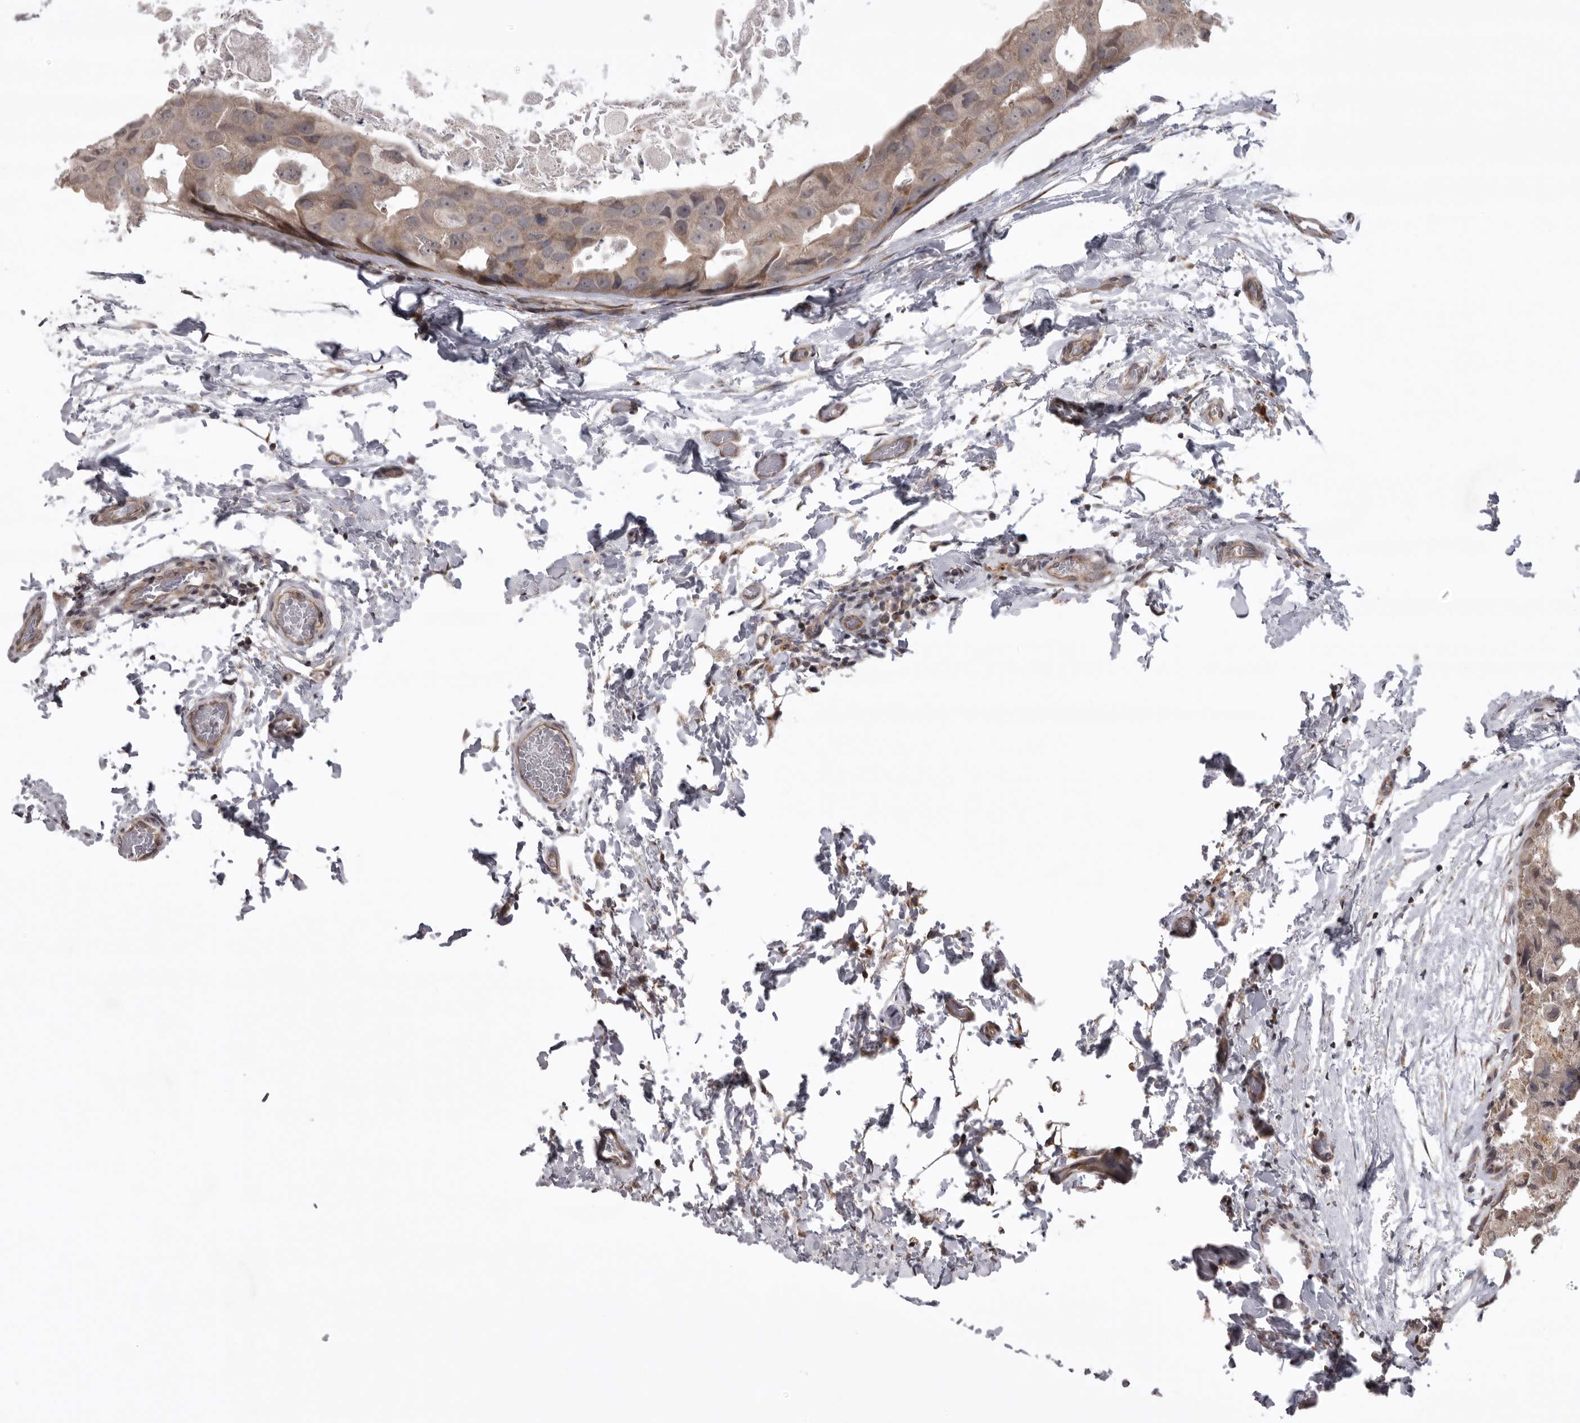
{"staining": {"intensity": "weak", "quantity": "25%-75%", "location": "cytoplasmic/membranous"}, "tissue": "breast cancer", "cell_type": "Tumor cells", "image_type": "cancer", "snomed": [{"axis": "morphology", "description": "Duct carcinoma"}, {"axis": "topography", "description": "Breast"}], "caption": "Breast invasive ductal carcinoma stained with a protein marker displays weak staining in tumor cells.", "gene": "C1orf109", "patient": {"sex": "female", "age": 62}}